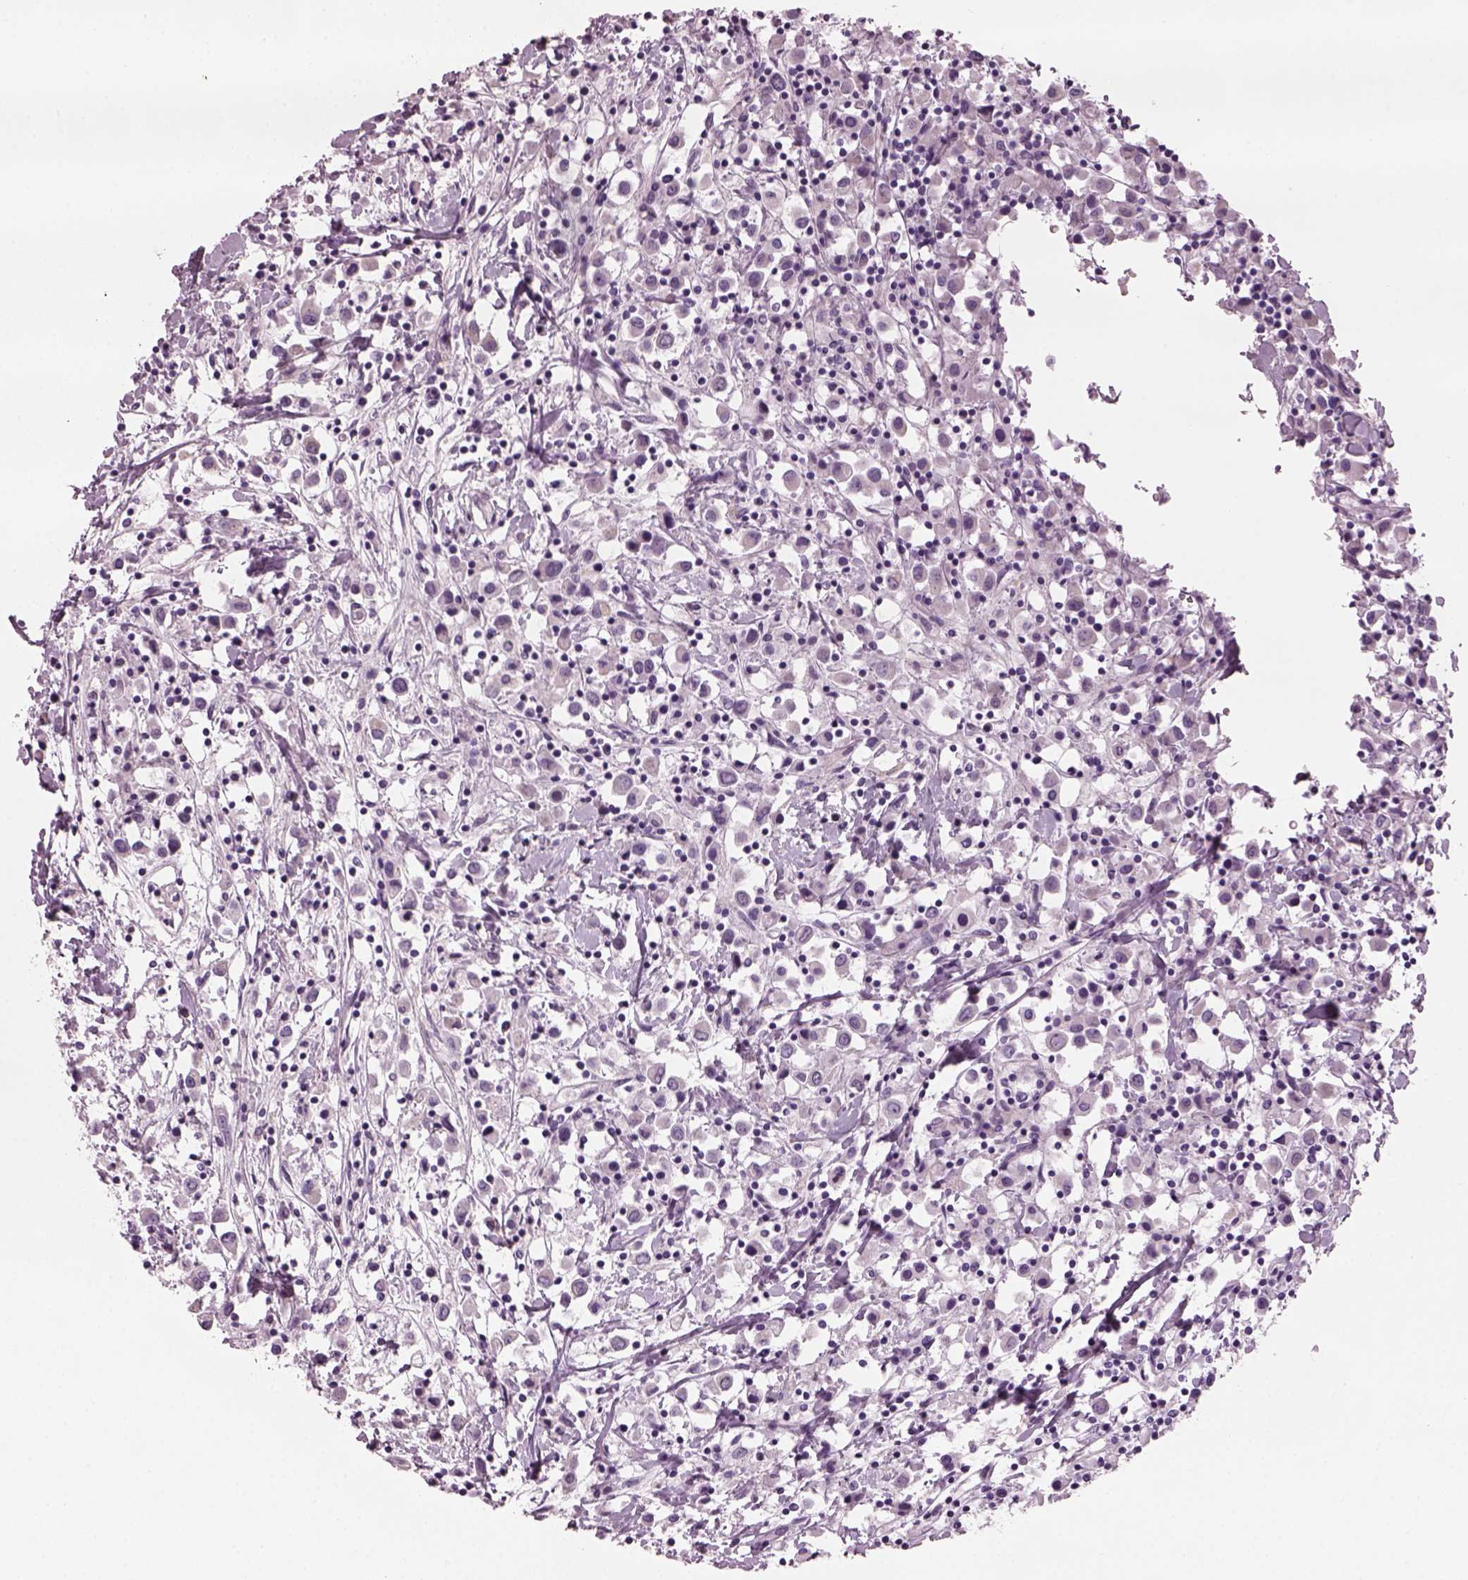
{"staining": {"intensity": "negative", "quantity": "none", "location": "none"}, "tissue": "breast cancer", "cell_type": "Tumor cells", "image_type": "cancer", "snomed": [{"axis": "morphology", "description": "Duct carcinoma"}, {"axis": "topography", "description": "Breast"}], "caption": "Breast infiltrating ductal carcinoma stained for a protein using IHC exhibits no staining tumor cells.", "gene": "PRR9", "patient": {"sex": "female", "age": 61}}